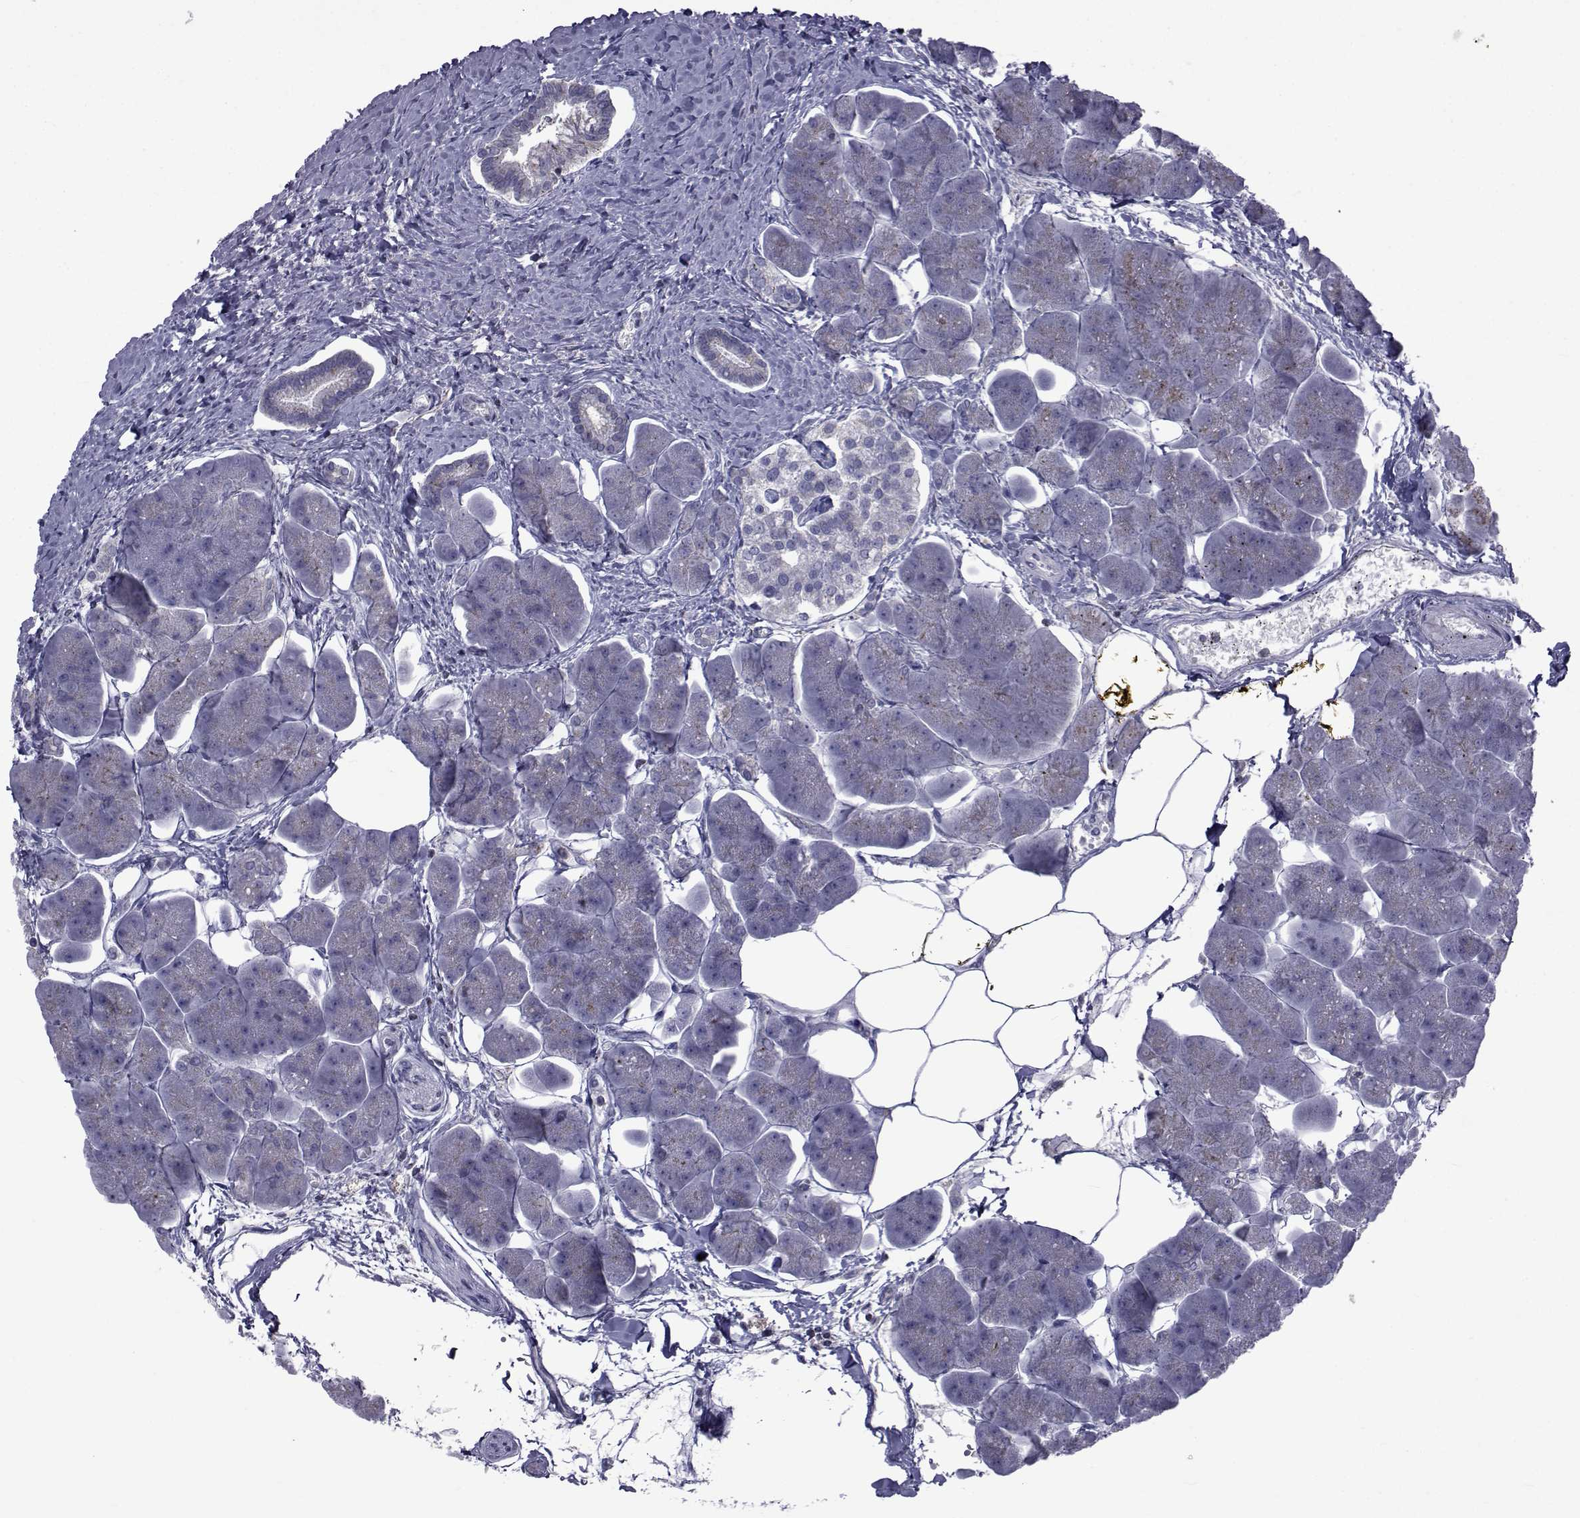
{"staining": {"intensity": "negative", "quantity": "none", "location": "none"}, "tissue": "pancreas", "cell_type": "Exocrine glandular cells", "image_type": "normal", "snomed": [{"axis": "morphology", "description": "Normal tissue, NOS"}, {"axis": "topography", "description": "Adipose tissue"}, {"axis": "topography", "description": "Pancreas"}, {"axis": "topography", "description": "Peripheral nerve tissue"}], "caption": "This is an IHC micrograph of normal pancreas. There is no staining in exocrine glandular cells.", "gene": "PDE6G", "patient": {"sex": "female", "age": 58}}